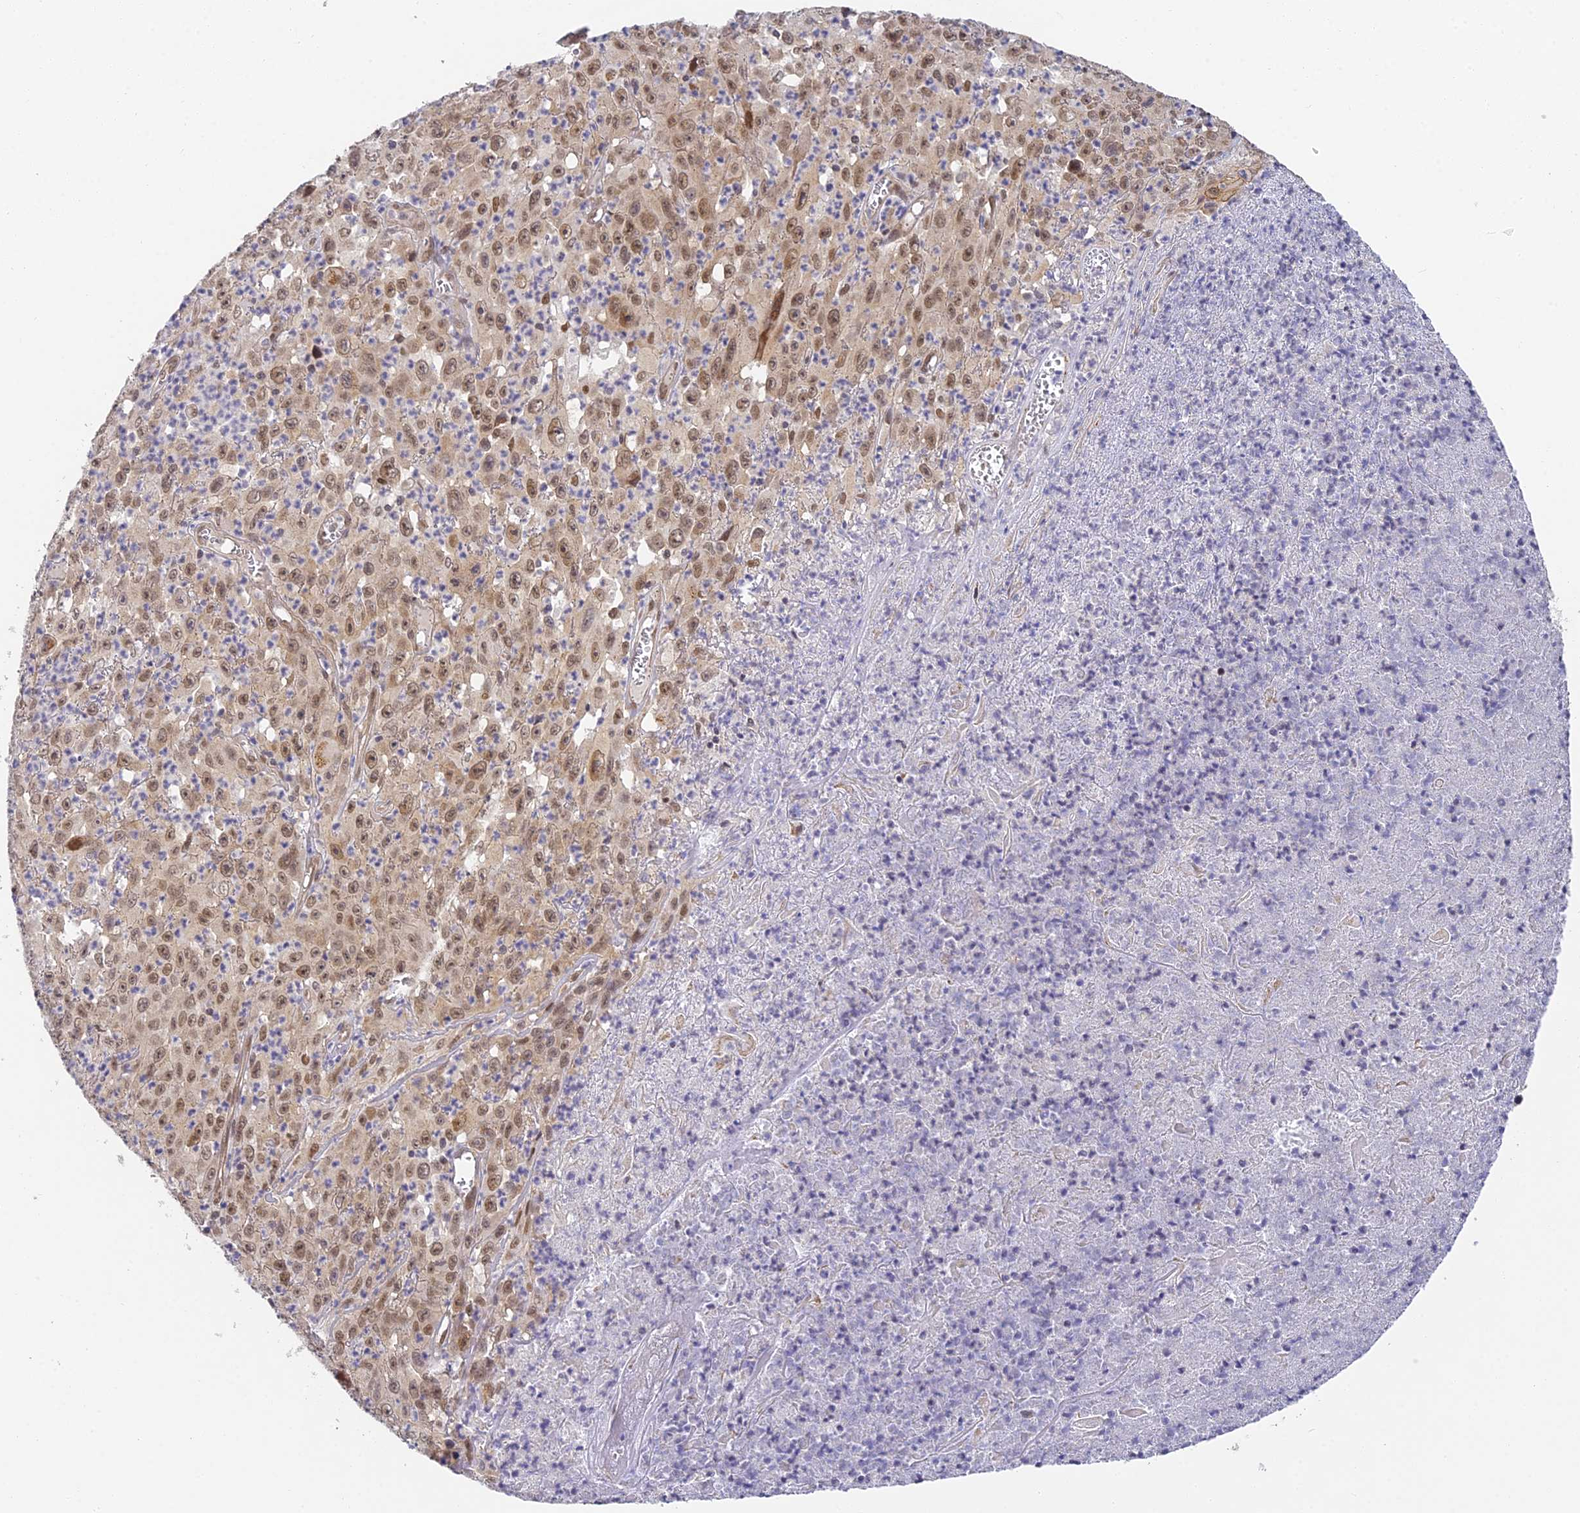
{"staining": {"intensity": "strong", "quantity": ">75%", "location": "cytoplasmic/membranous,nuclear"}, "tissue": "melanoma", "cell_type": "Tumor cells", "image_type": "cancer", "snomed": [{"axis": "morphology", "description": "Malignant melanoma, Metastatic site"}, {"axis": "topography", "description": "Brain"}], "caption": "Melanoma stained for a protein reveals strong cytoplasmic/membranous and nuclear positivity in tumor cells.", "gene": "DNAAF10", "patient": {"sex": "female", "age": 53}}